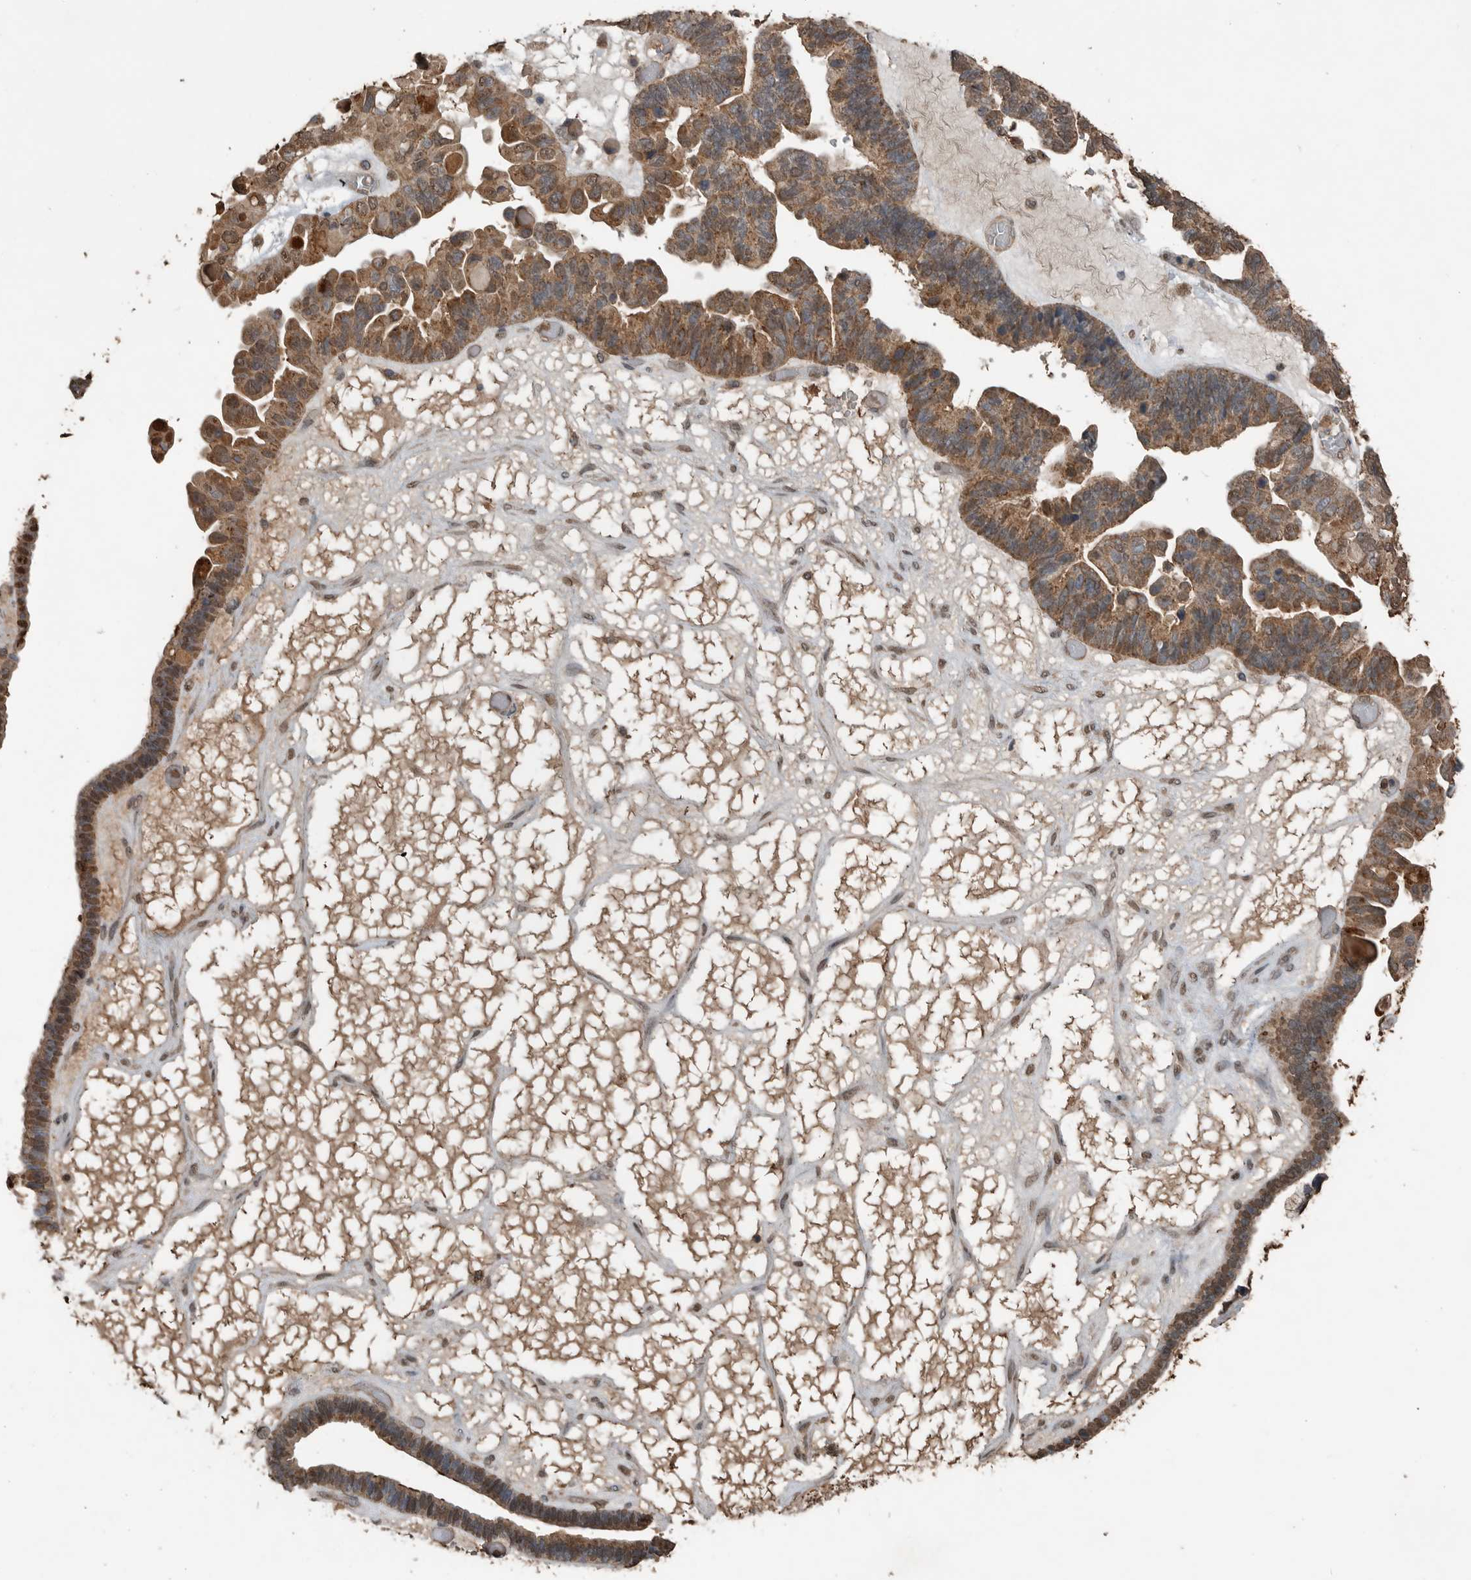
{"staining": {"intensity": "moderate", "quantity": ">75%", "location": "cytoplasmic/membranous,nuclear"}, "tissue": "ovarian cancer", "cell_type": "Tumor cells", "image_type": "cancer", "snomed": [{"axis": "morphology", "description": "Cystadenocarcinoma, serous, NOS"}, {"axis": "topography", "description": "Ovary"}], "caption": "Immunohistochemistry image of neoplastic tissue: human ovarian cancer stained using IHC exhibits medium levels of moderate protein expression localized specifically in the cytoplasmic/membranous and nuclear of tumor cells, appearing as a cytoplasmic/membranous and nuclear brown color.", "gene": "BLZF1", "patient": {"sex": "female", "age": 56}}